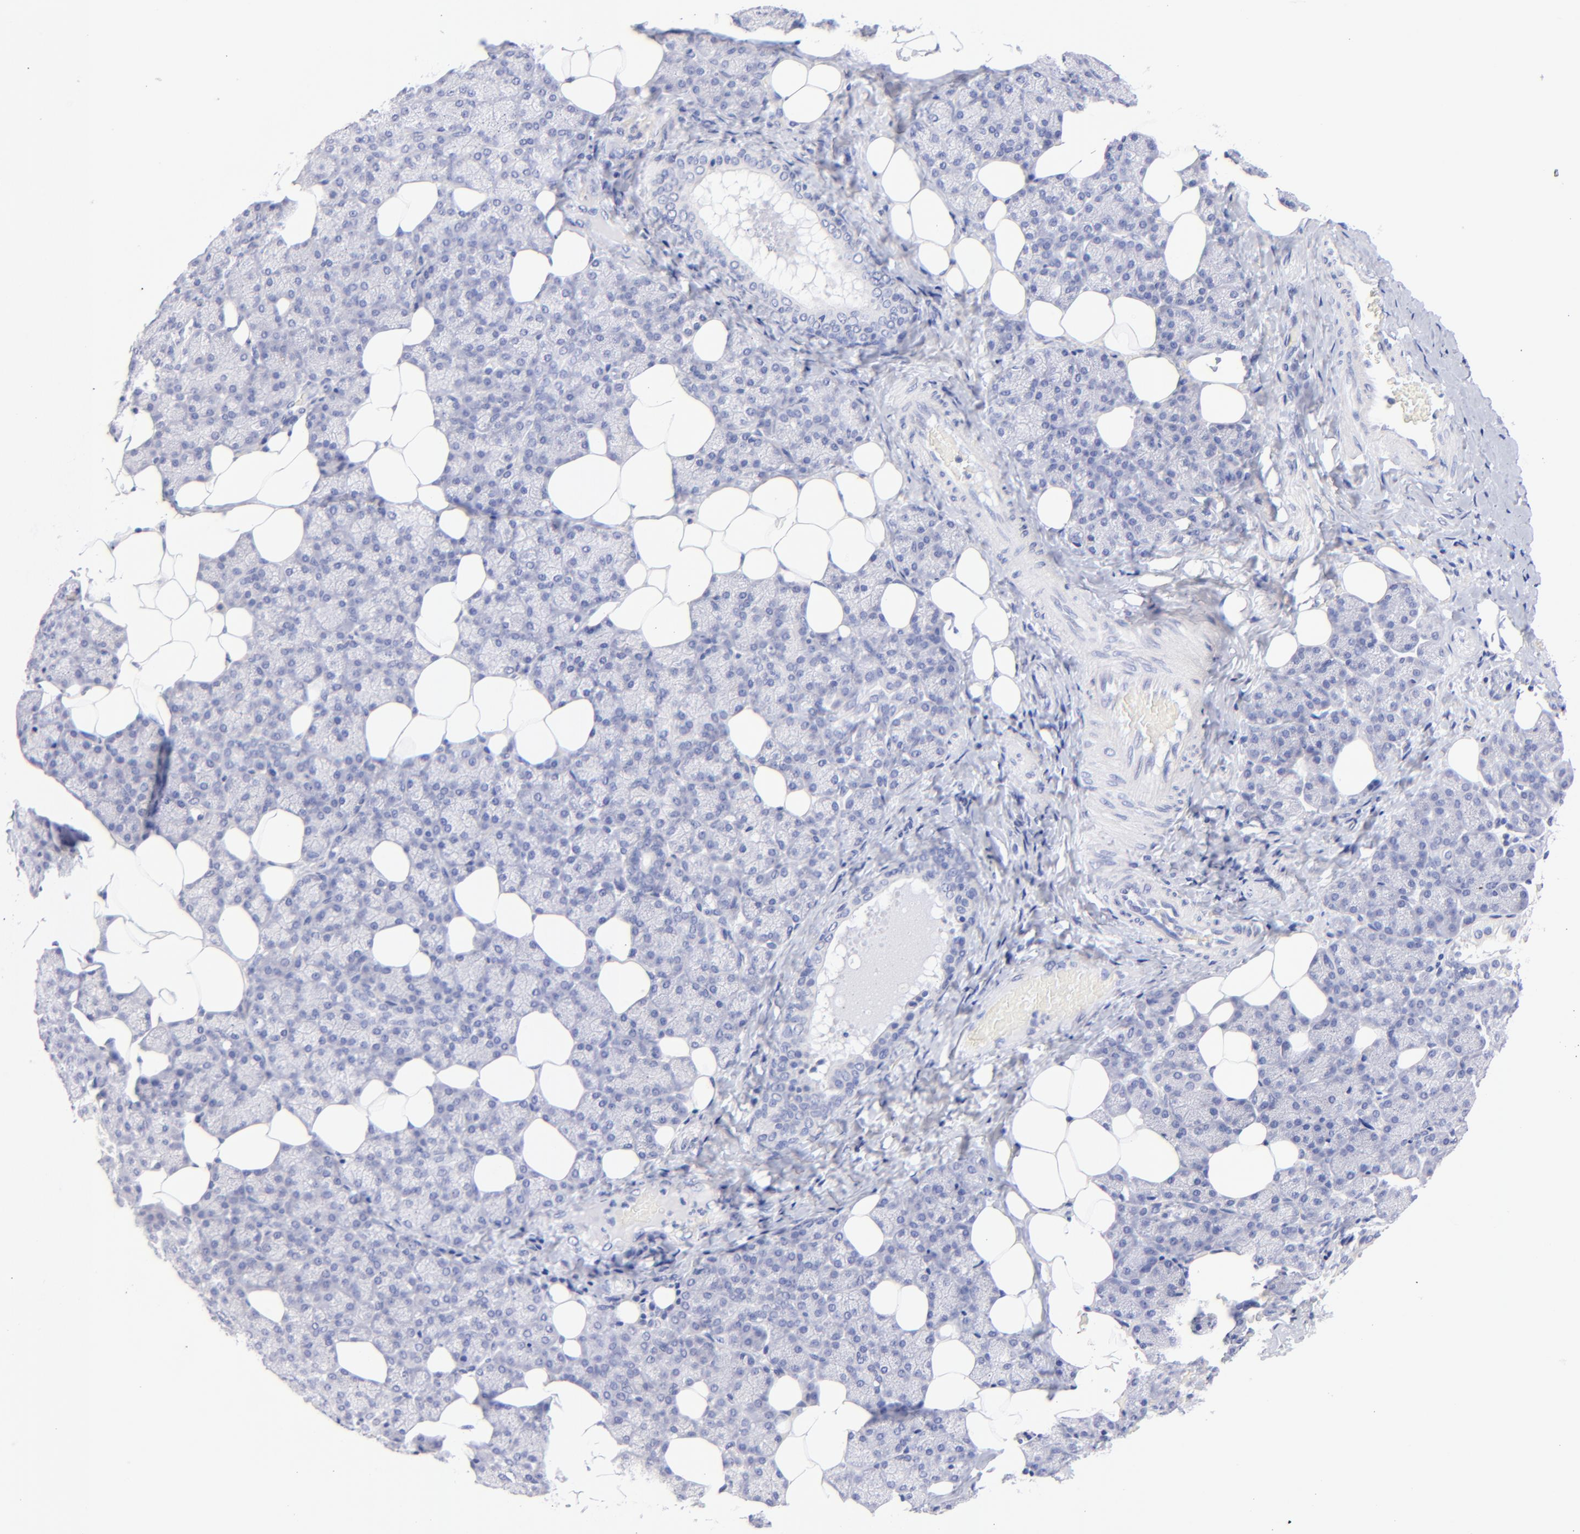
{"staining": {"intensity": "negative", "quantity": "none", "location": "none"}, "tissue": "salivary gland", "cell_type": "Glandular cells", "image_type": "normal", "snomed": [{"axis": "morphology", "description": "Normal tissue, NOS"}, {"axis": "topography", "description": "Lymph node"}, {"axis": "topography", "description": "Salivary gland"}], "caption": "This is an immunohistochemistry (IHC) image of normal salivary gland. There is no staining in glandular cells.", "gene": "HORMAD2", "patient": {"sex": "male", "age": 8}}